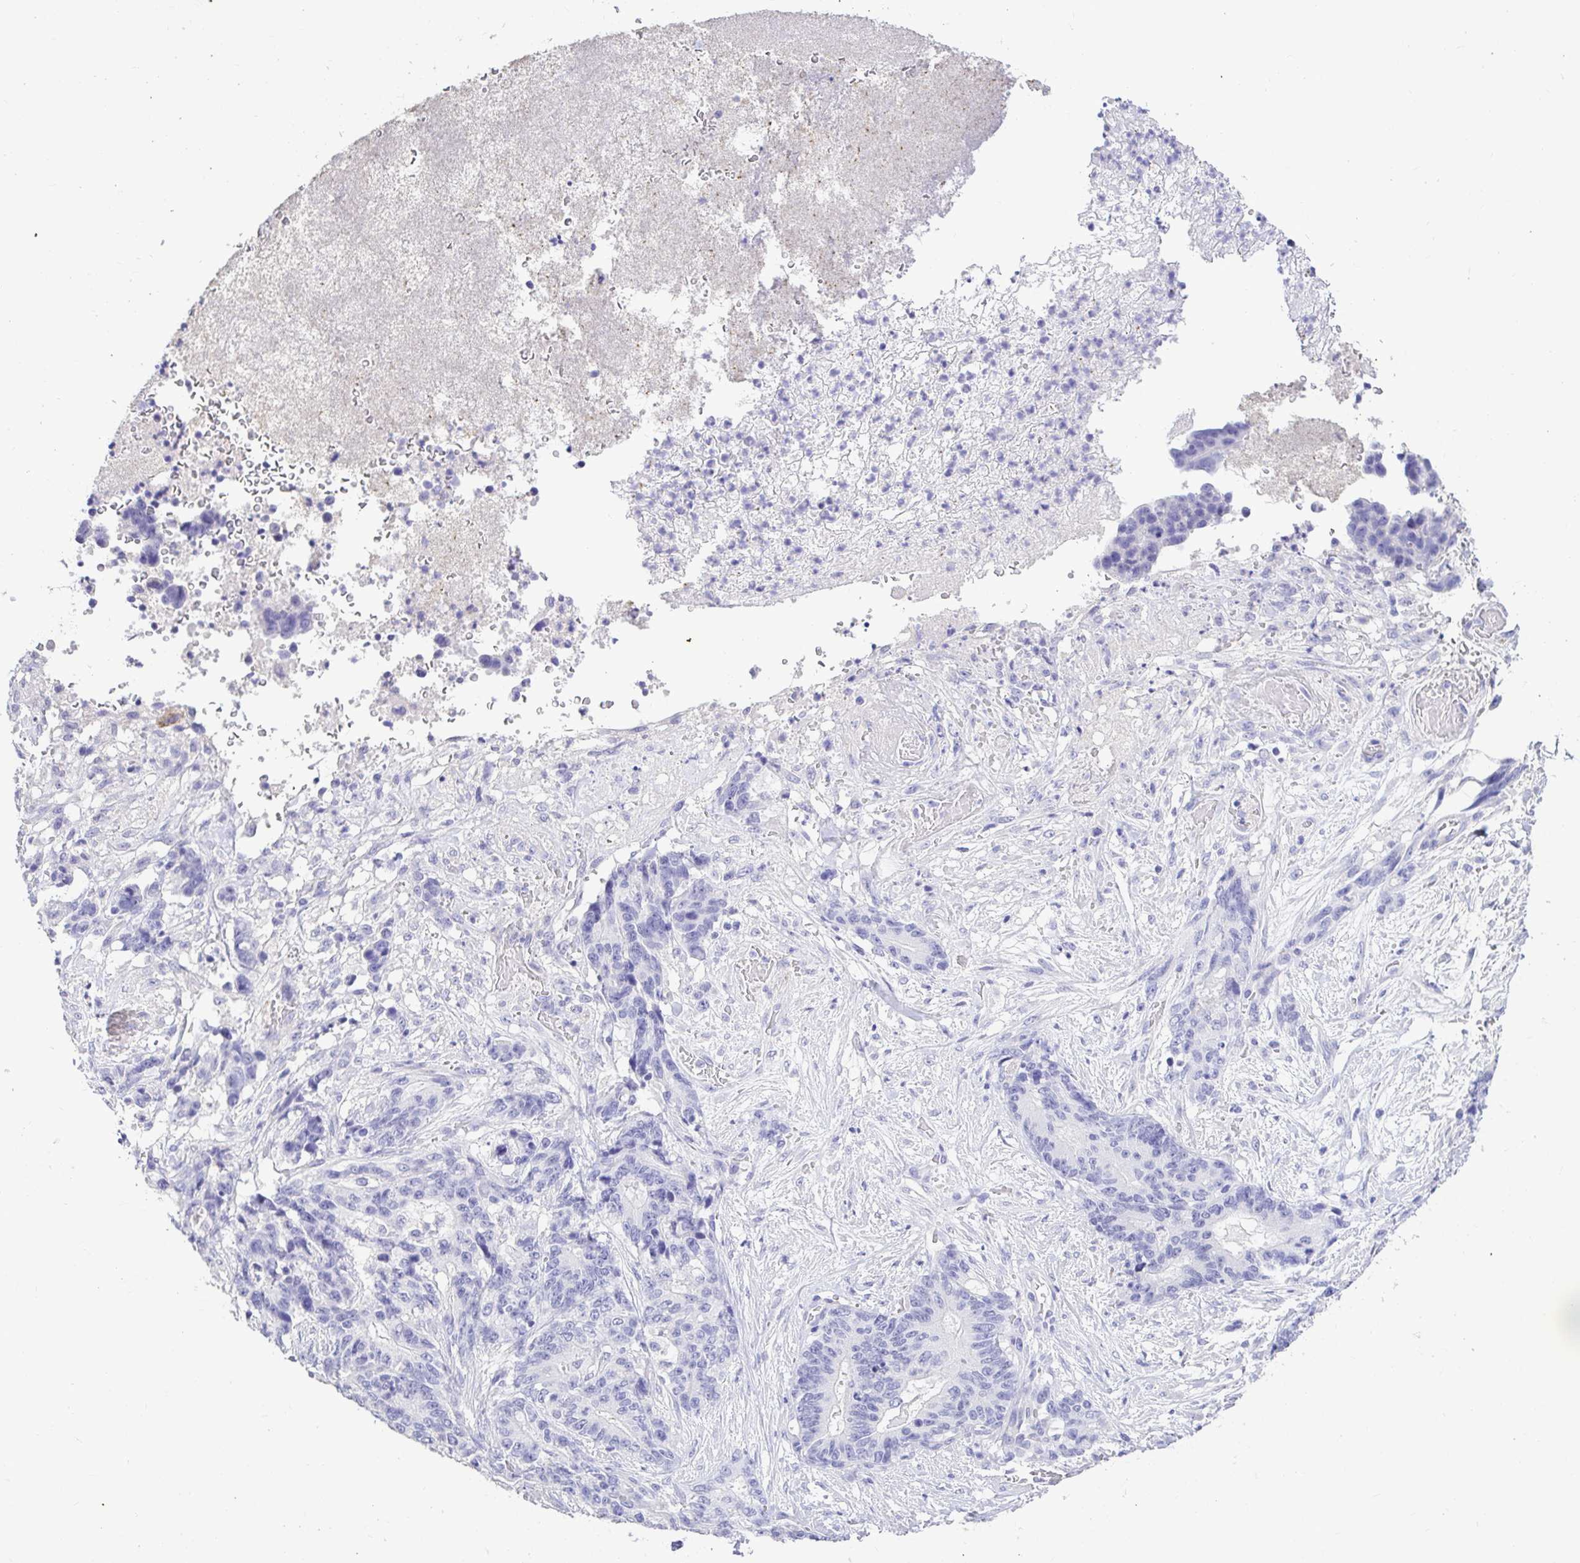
{"staining": {"intensity": "negative", "quantity": "none", "location": "none"}, "tissue": "stomach cancer", "cell_type": "Tumor cells", "image_type": "cancer", "snomed": [{"axis": "morphology", "description": "Normal tissue, NOS"}, {"axis": "morphology", "description": "Adenocarcinoma, NOS"}, {"axis": "topography", "description": "Stomach"}], "caption": "Stomach cancer (adenocarcinoma) was stained to show a protein in brown. There is no significant expression in tumor cells.", "gene": "CDO1", "patient": {"sex": "female", "age": 64}}